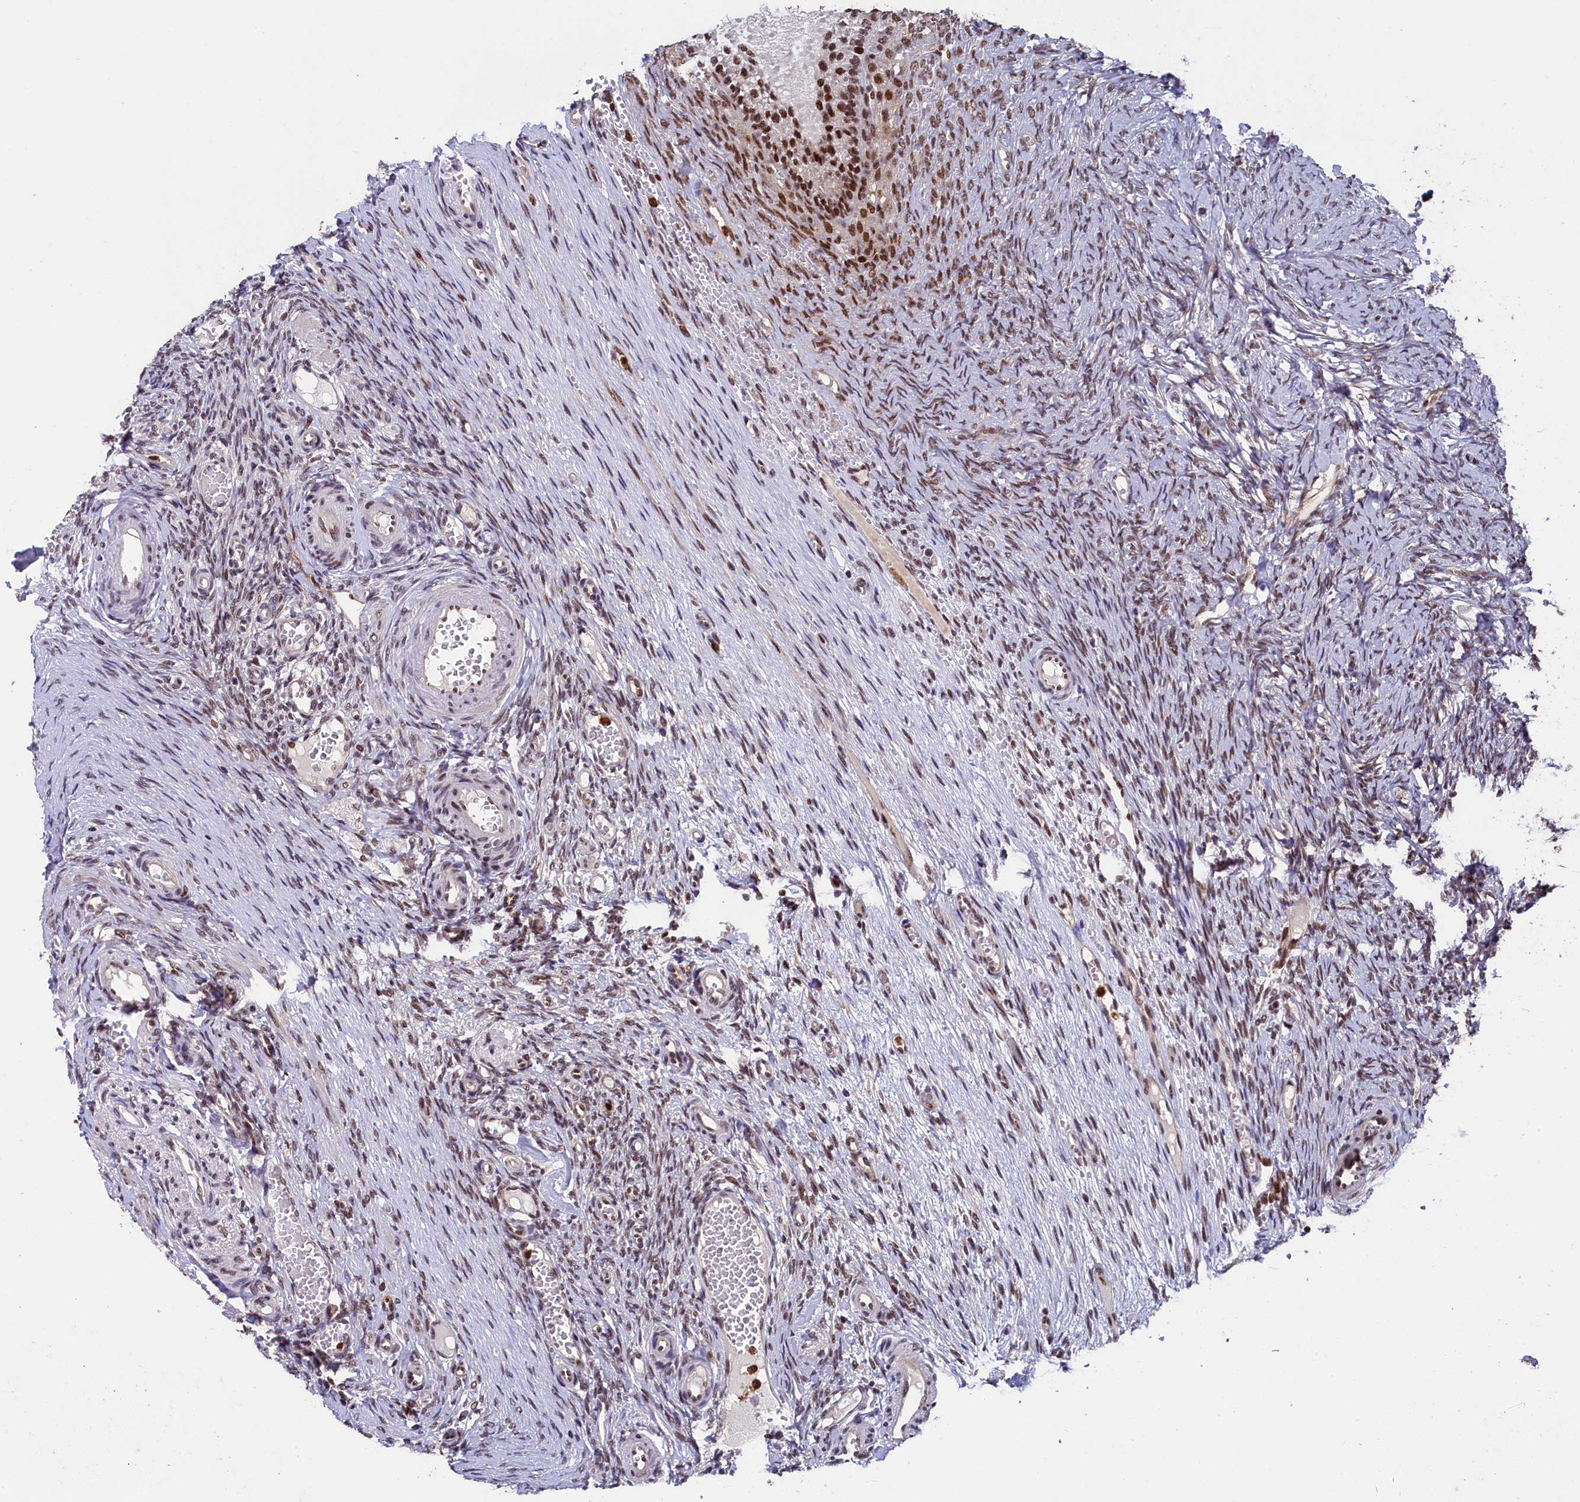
{"staining": {"intensity": "moderate", "quantity": "25%-75%", "location": "nuclear"}, "tissue": "ovary", "cell_type": "Ovarian stroma cells", "image_type": "normal", "snomed": [{"axis": "morphology", "description": "Adenocarcinoma, NOS"}, {"axis": "topography", "description": "Endometrium"}], "caption": "Ovary stained for a protein exhibits moderate nuclear positivity in ovarian stroma cells. (DAB (3,3'-diaminobenzidine) = brown stain, brightfield microscopy at high magnification).", "gene": "ADIG", "patient": {"sex": "female", "age": 32}}